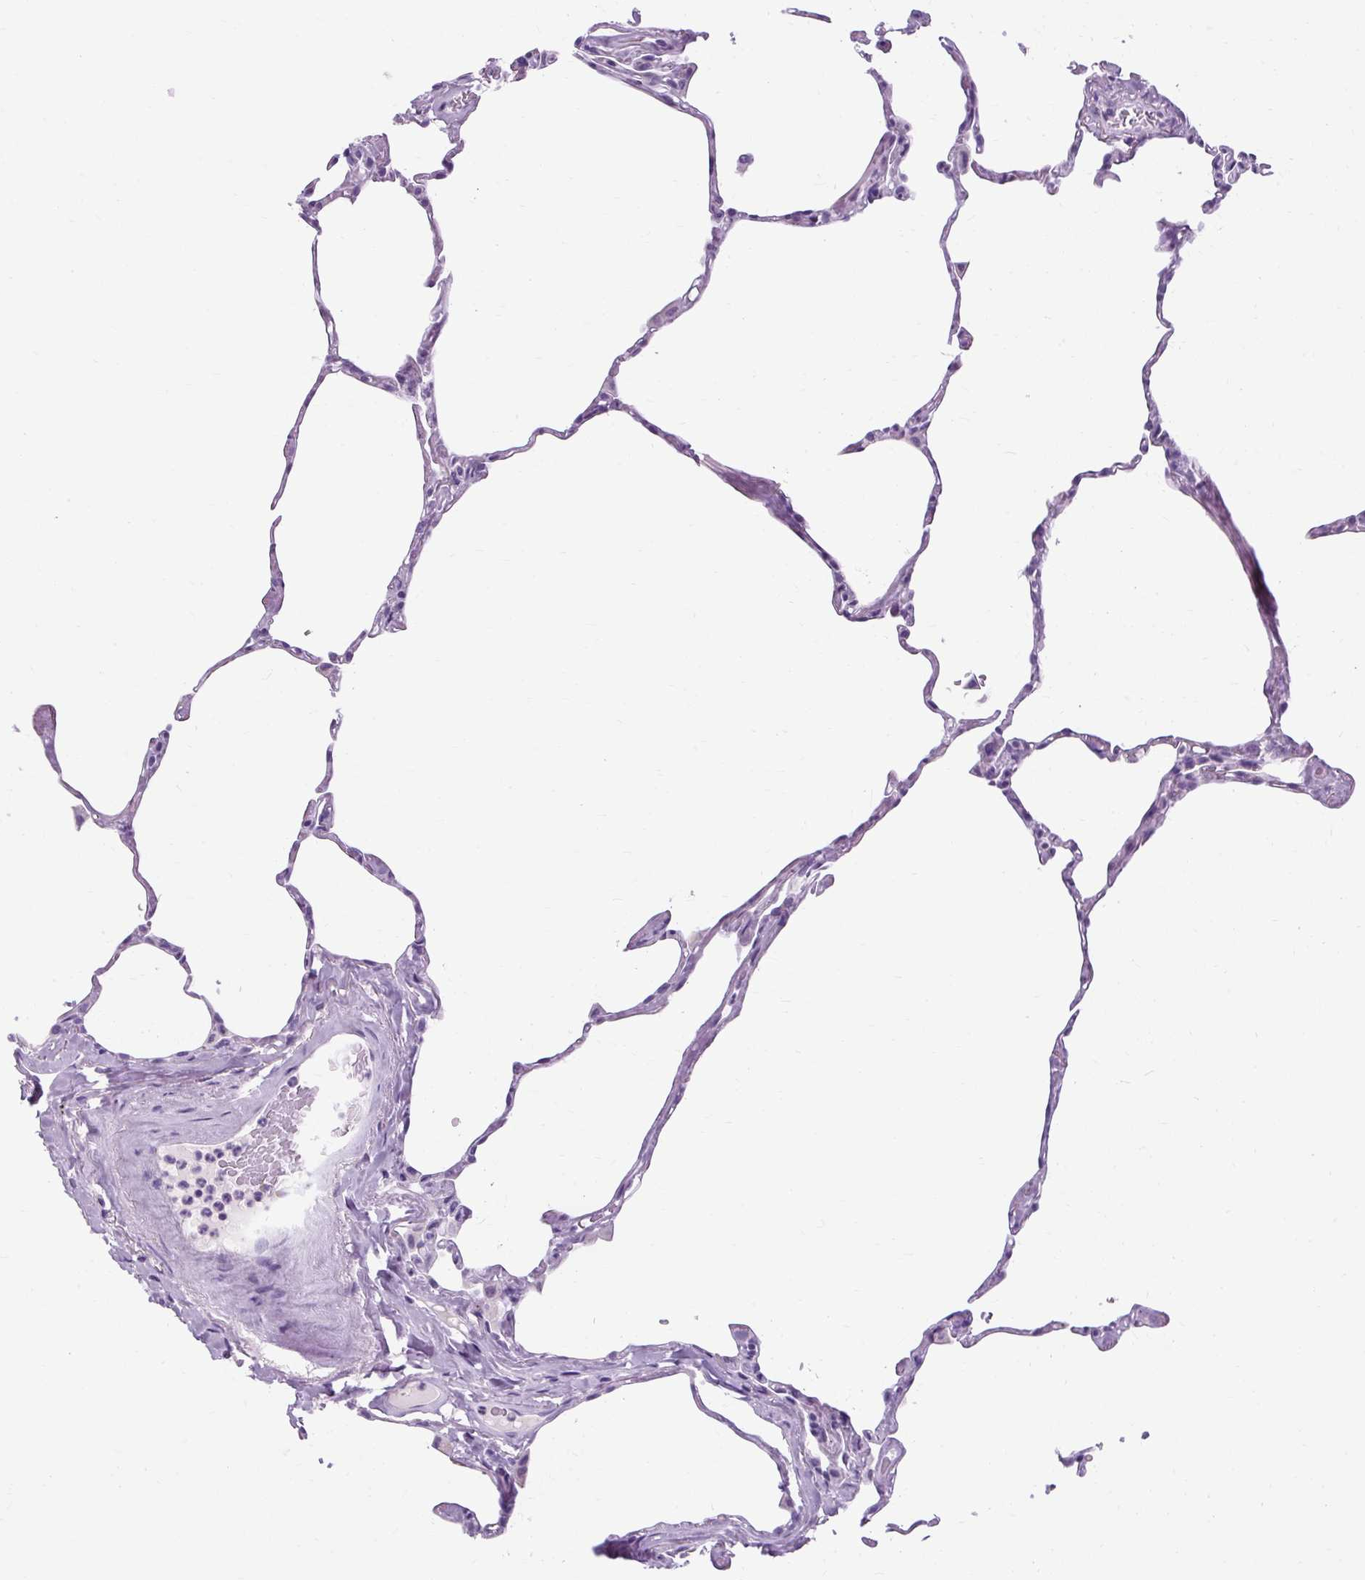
{"staining": {"intensity": "negative", "quantity": "none", "location": "none"}, "tissue": "lung", "cell_type": "Alveolar cells", "image_type": "normal", "snomed": [{"axis": "morphology", "description": "Normal tissue, NOS"}, {"axis": "topography", "description": "Lung"}], "caption": "Micrograph shows no protein positivity in alveolar cells of normal lung.", "gene": "B3GNT4", "patient": {"sex": "male", "age": 65}}